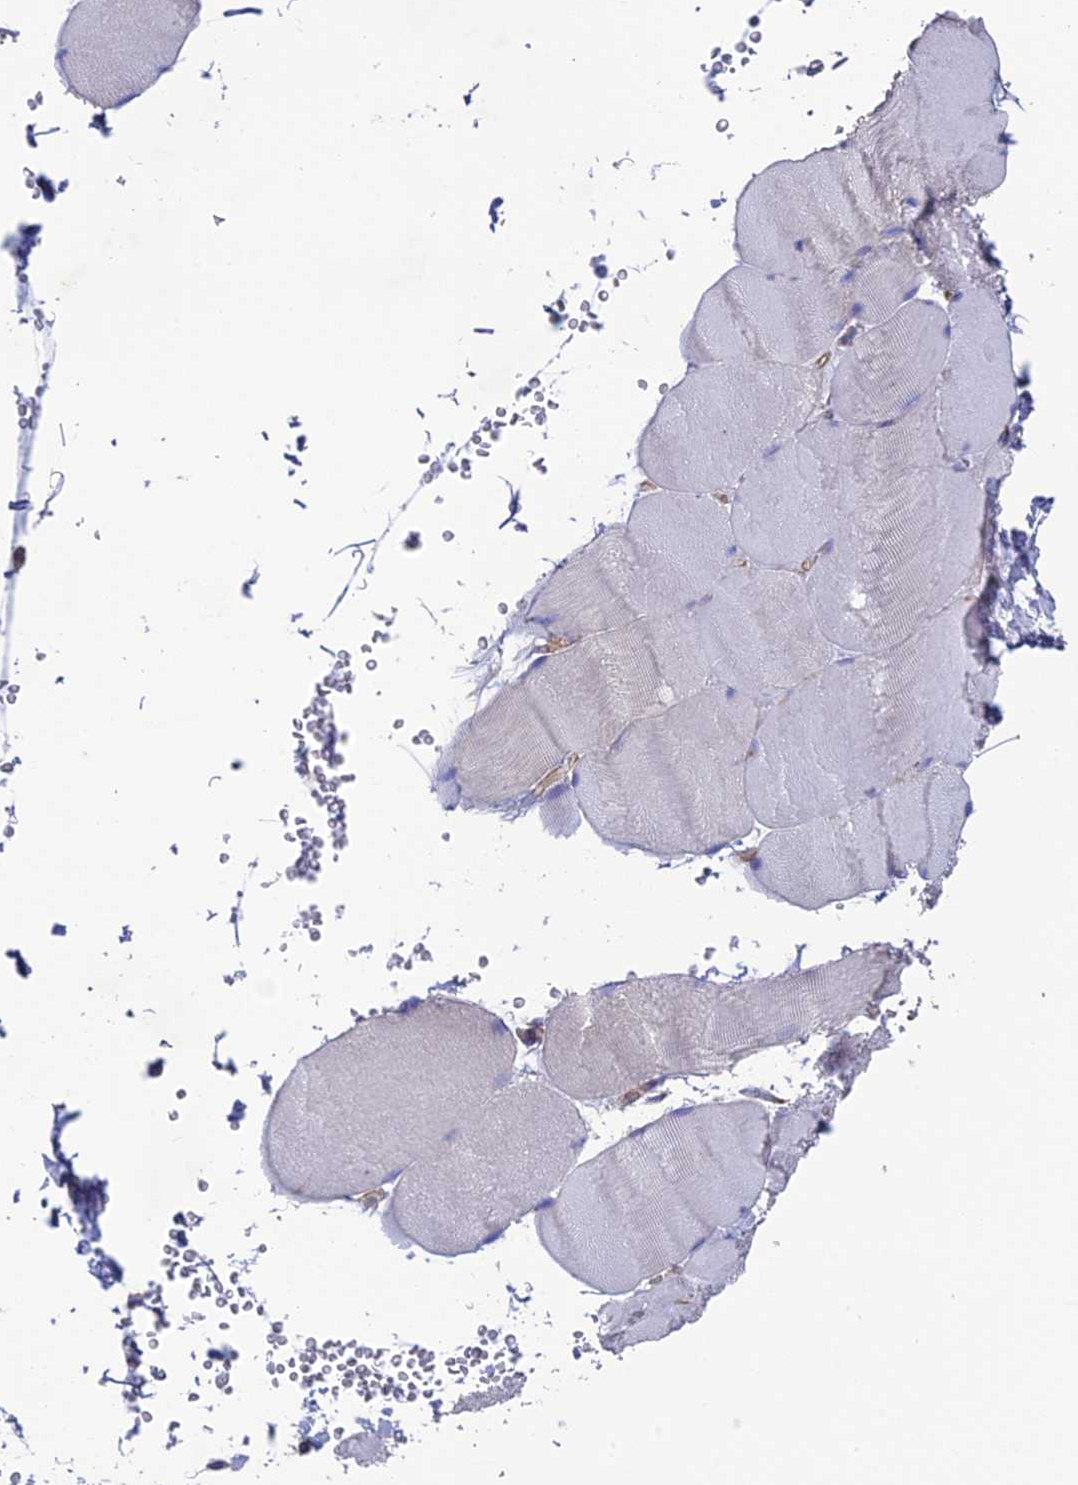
{"staining": {"intensity": "negative", "quantity": "none", "location": "none"}, "tissue": "skeletal muscle", "cell_type": "Myocytes", "image_type": "normal", "snomed": [{"axis": "morphology", "description": "Normal tissue, NOS"}, {"axis": "topography", "description": "Skeletal muscle"}, {"axis": "topography", "description": "Head-Neck"}], "caption": "Immunohistochemistry of benign skeletal muscle reveals no staining in myocytes. (Immunohistochemistry (ihc), brightfield microscopy, high magnification).", "gene": "TNS1", "patient": {"sex": "male", "age": 66}}